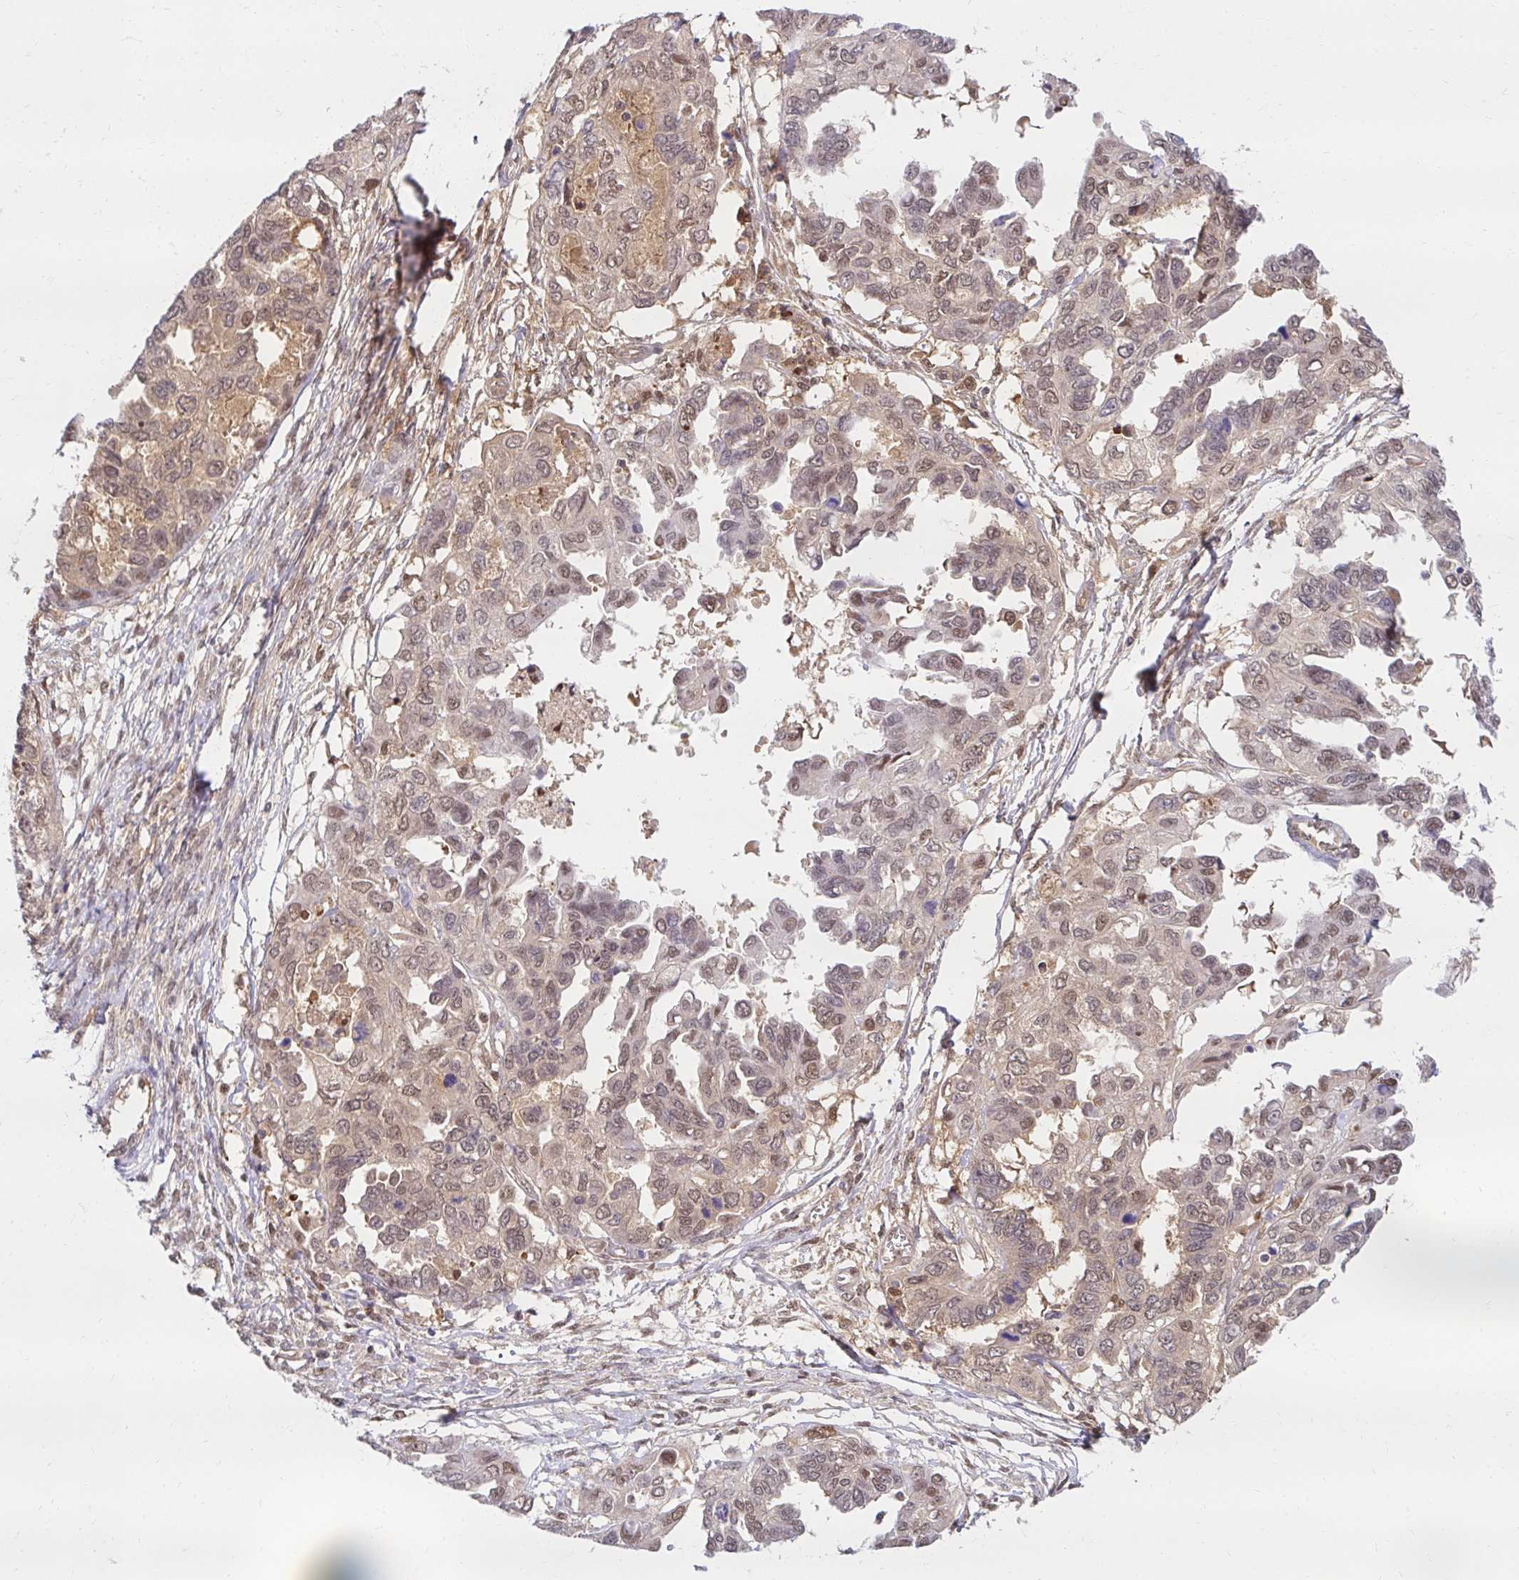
{"staining": {"intensity": "moderate", "quantity": ">75%", "location": "cytoplasmic/membranous,nuclear"}, "tissue": "ovarian cancer", "cell_type": "Tumor cells", "image_type": "cancer", "snomed": [{"axis": "morphology", "description": "Cystadenocarcinoma, serous, NOS"}, {"axis": "topography", "description": "Ovary"}], "caption": "About >75% of tumor cells in human ovarian cancer exhibit moderate cytoplasmic/membranous and nuclear protein staining as visualized by brown immunohistochemical staining.", "gene": "PSMA4", "patient": {"sex": "female", "age": 53}}